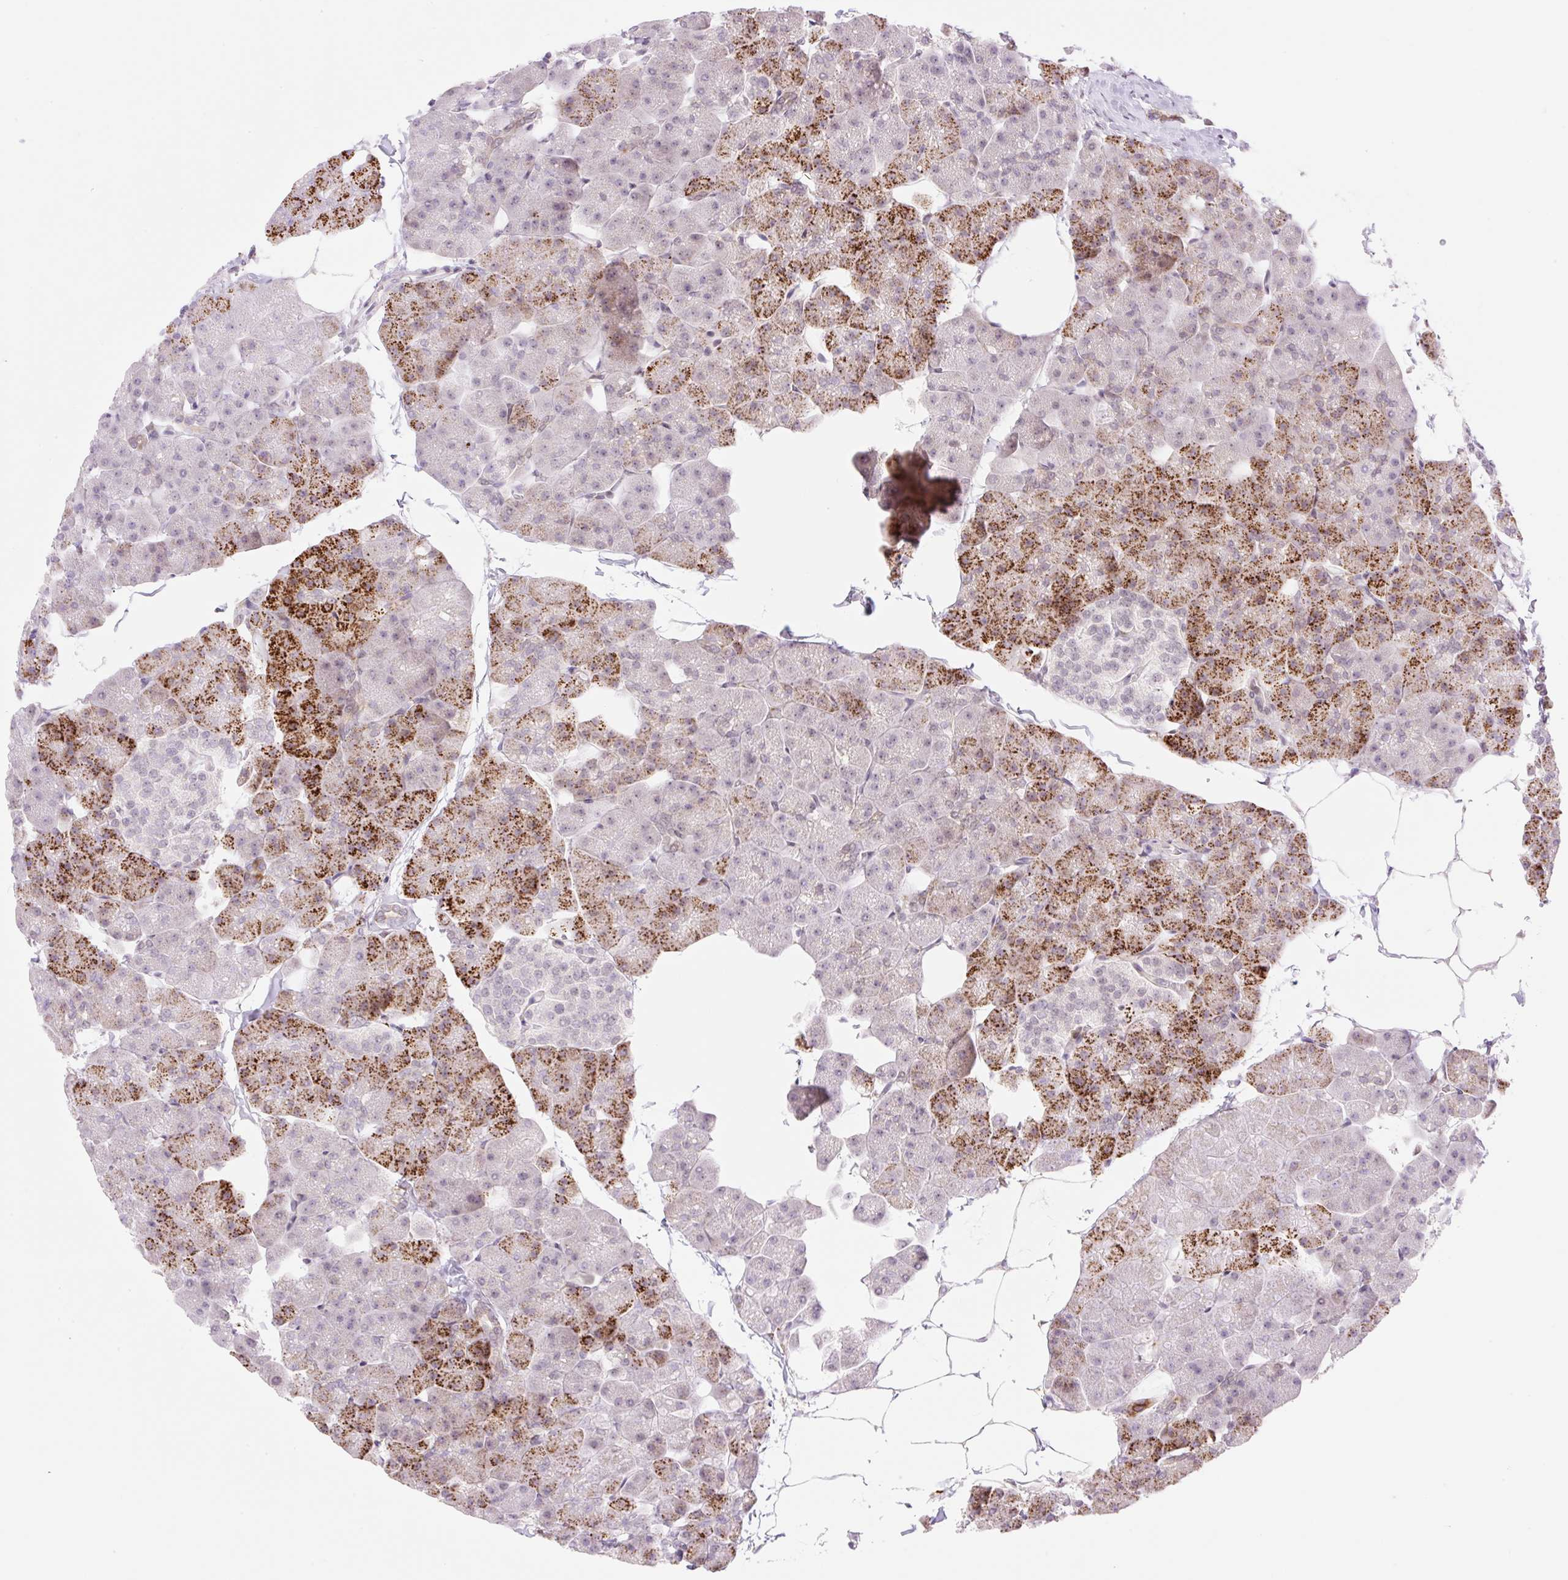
{"staining": {"intensity": "strong", "quantity": "25%-75%", "location": "cytoplasmic/membranous"}, "tissue": "pancreas", "cell_type": "Exocrine glandular cells", "image_type": "normal", "snomed": [{"axis": "morphology", "description": "Normal tissue, NOS"}, {"axis": "topography", "description": "Pancreas"}], "caption": "Protein analysis of benign pancreas exhibits strong cytoplasmic/membranous positivity in approximately 25%-75% of exocrine glandular cells.", "gene": "ENSG00000264668", "patient": {"sex": "male", "age": 35}}